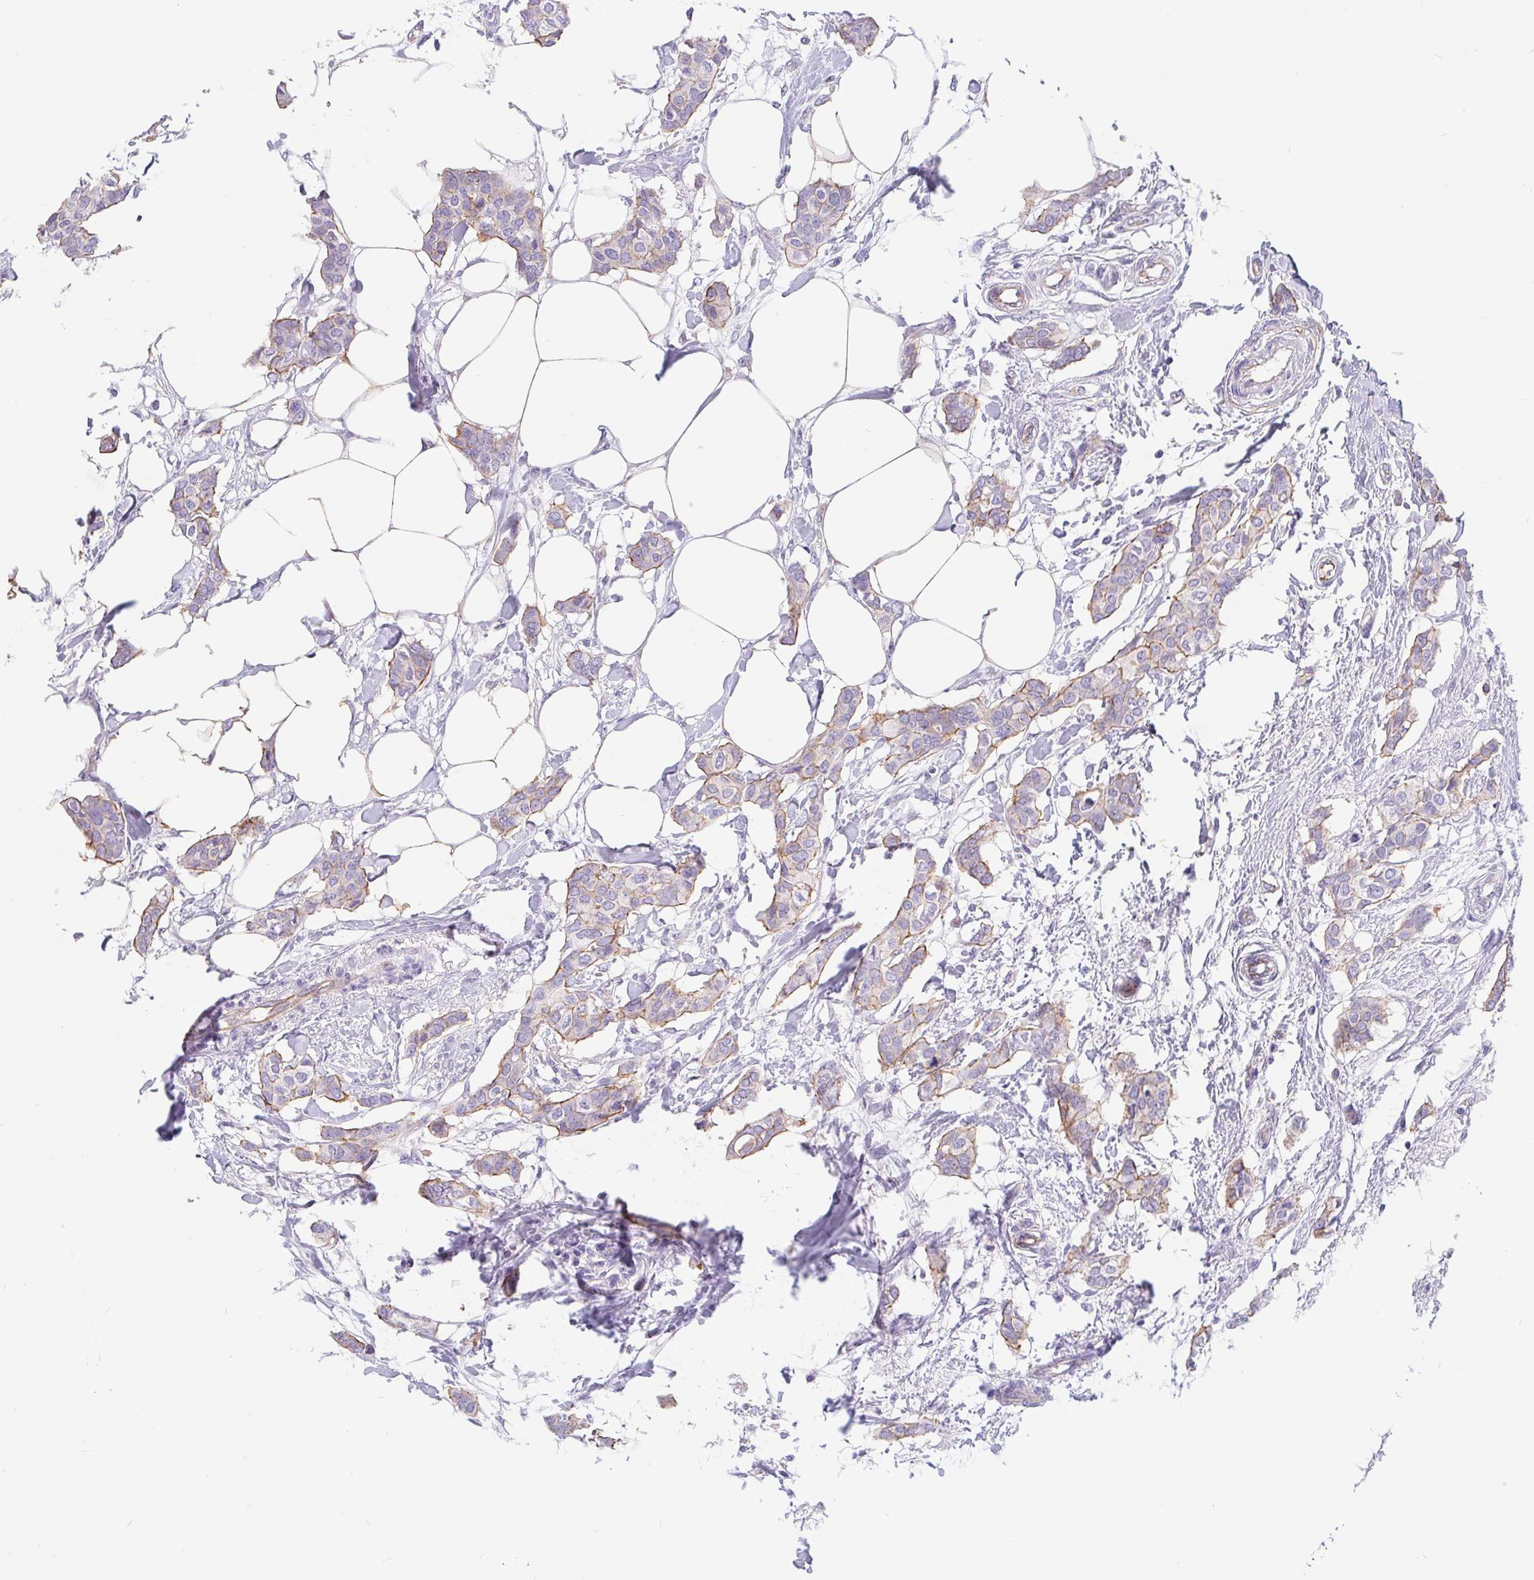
{"staining": {"intensity": "weak", "quantity": "25%-75%", "location": "cytoplasmic/membranous"}, "tissue": "breast cancer", "cell_type": "Tumor cells", "image_type": "cancer", "snomed": [{"axis": "morphology", "description": "Duct carcinoma"}, {"axis": "topography", "description": "Breast"}], "caption": "Breast cancer (invasive ductal carcinoma) tissue reveals weak cytoplasmic/membranous expression in about 25%-75% of tumor cells, visualized by immunohistochemistry.", "gene": "LIMCH1", "patient": {"sex": "female", "age": 62}}